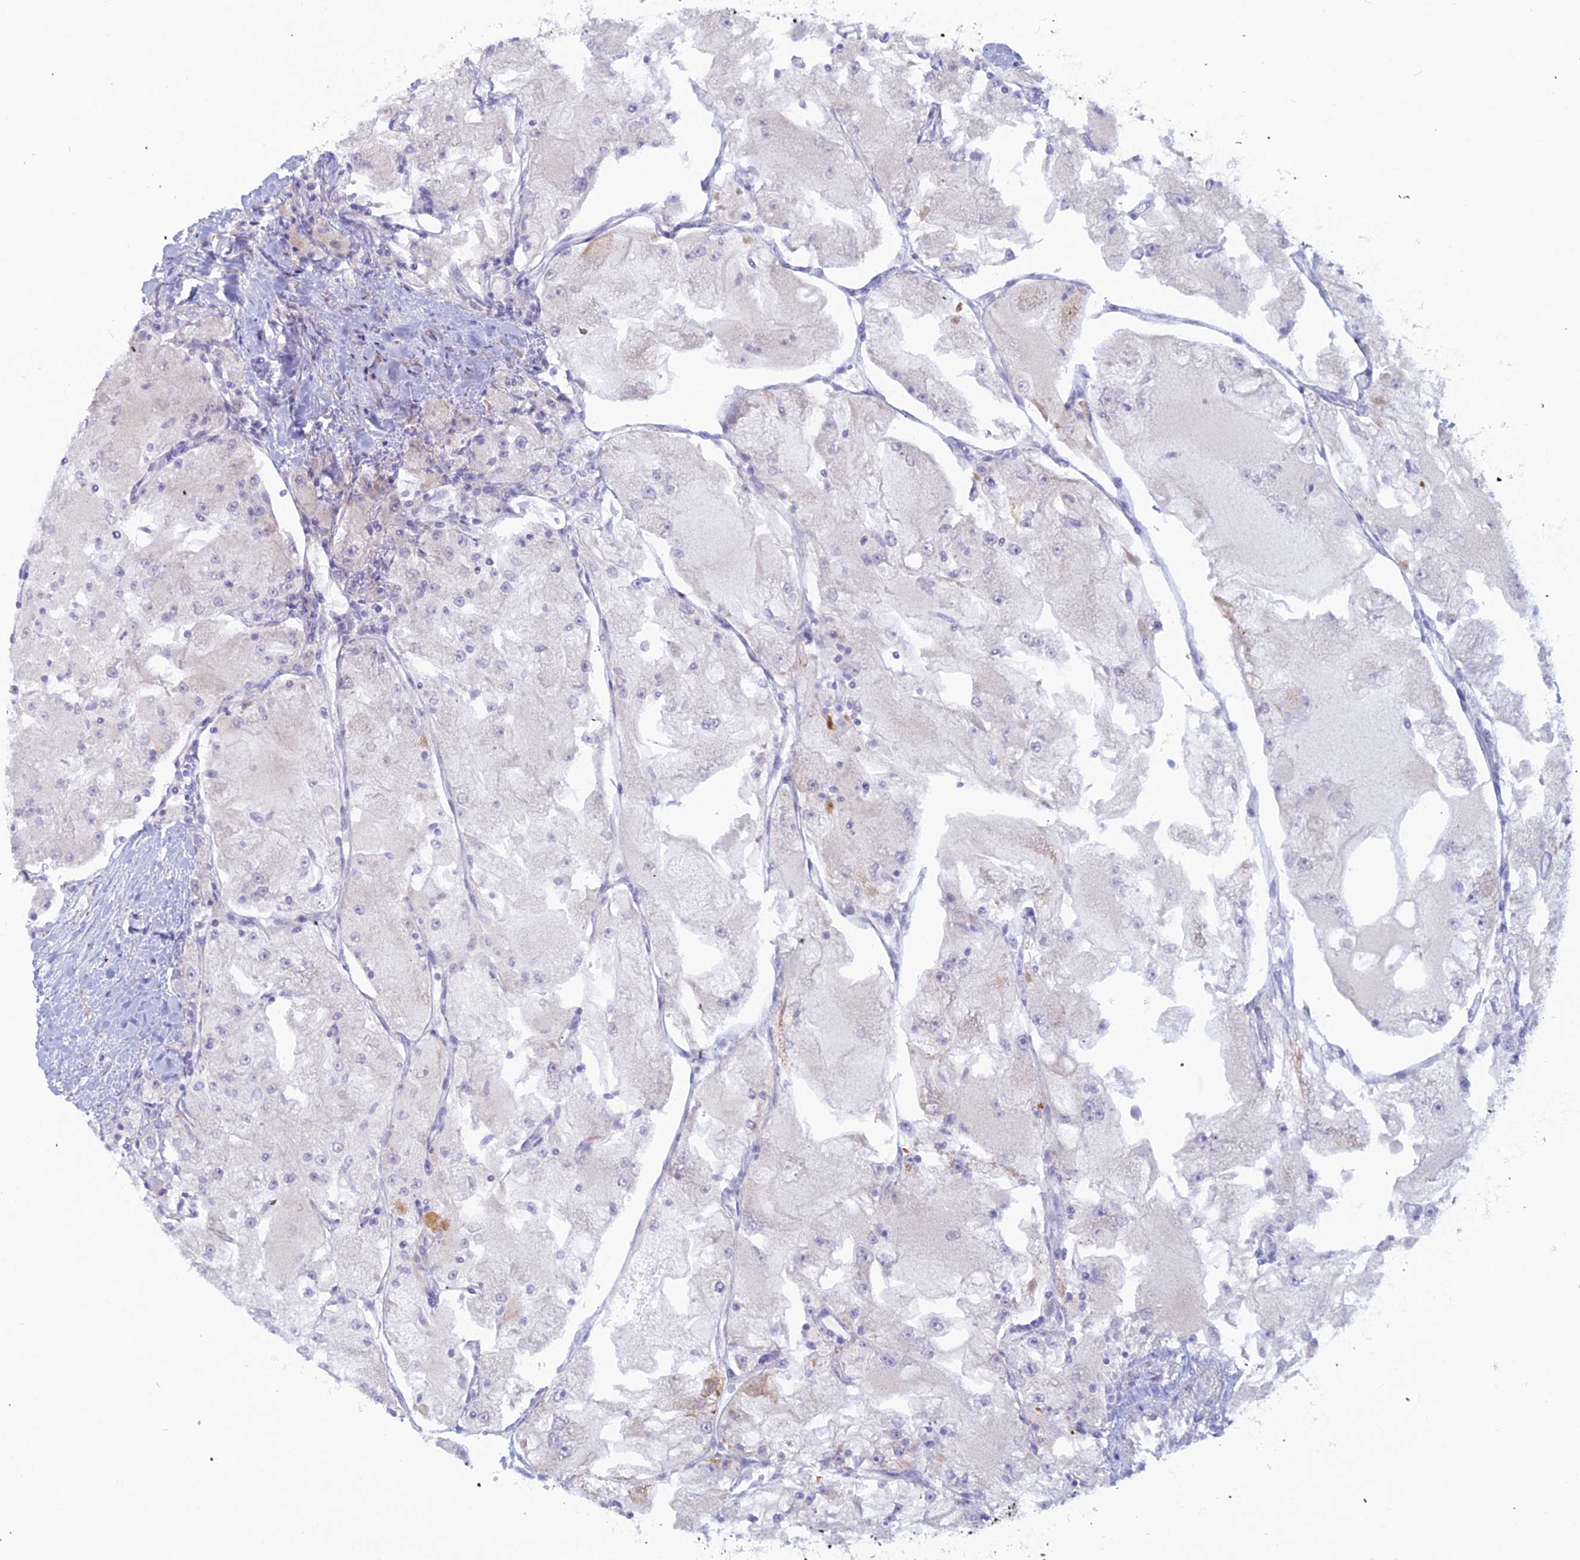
{"staining": {"intensity": "negative", "quantity": "none", "location": "none"}, "tissue": "renal cancer", "cell_type": "Tumor cells", "image_type": "cancer", "snomed": [{"axis": "morphology", "description": "Adenocarcinoma, NOS"}, {"axis": "topography", "description": "Kidney"}], "caption": "Human renal adenocarcinoma stained for a protein using IHC demonstrates no positivity in tumor cells.", "gene": "SLC35F4", "patient": {"sex": "female", "age": 72}}